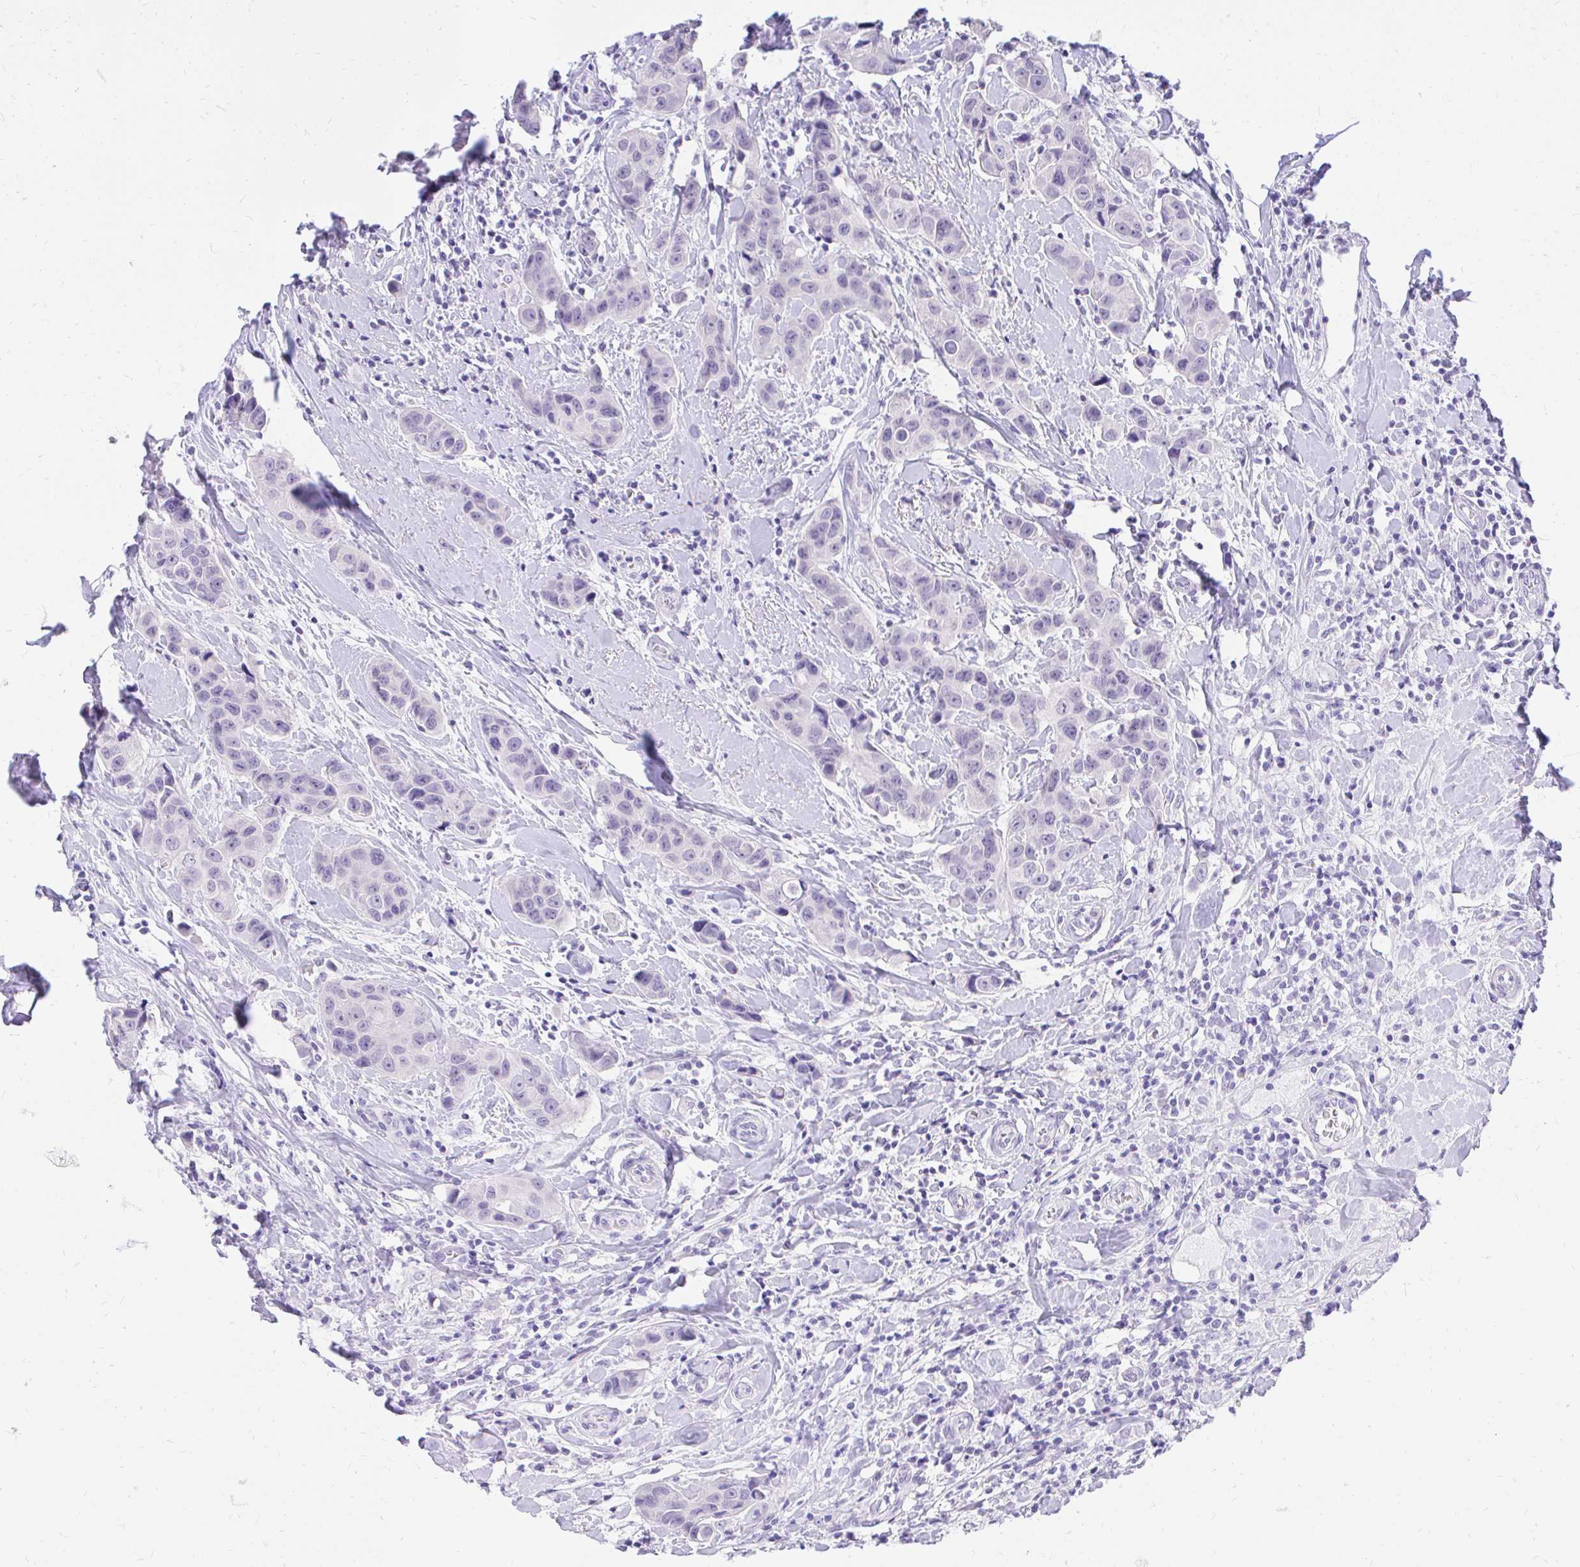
{"staining": {"intensity": "negative", "quantity": "none", "location": "none"}, "tissue": "breast cancer", "cell_type": "Tumor cells", "image_type": "cancer", "snomed": [{"axis": "morphology", "description": "Duct carcinoma"}, {"axis": "topography", "description": "Breast"}], "caption": "An IHC image of breast cancer (invasive ductal carcinoma) is shown. There is no staining in tumor cells of breast cancer (invasive ductal carcinoma). (DAB immunohistochemistry visualized using brightfield microscopy, high magnification).", "gene": "FATE1", "patient": {"sex": "female", "age": 24}}